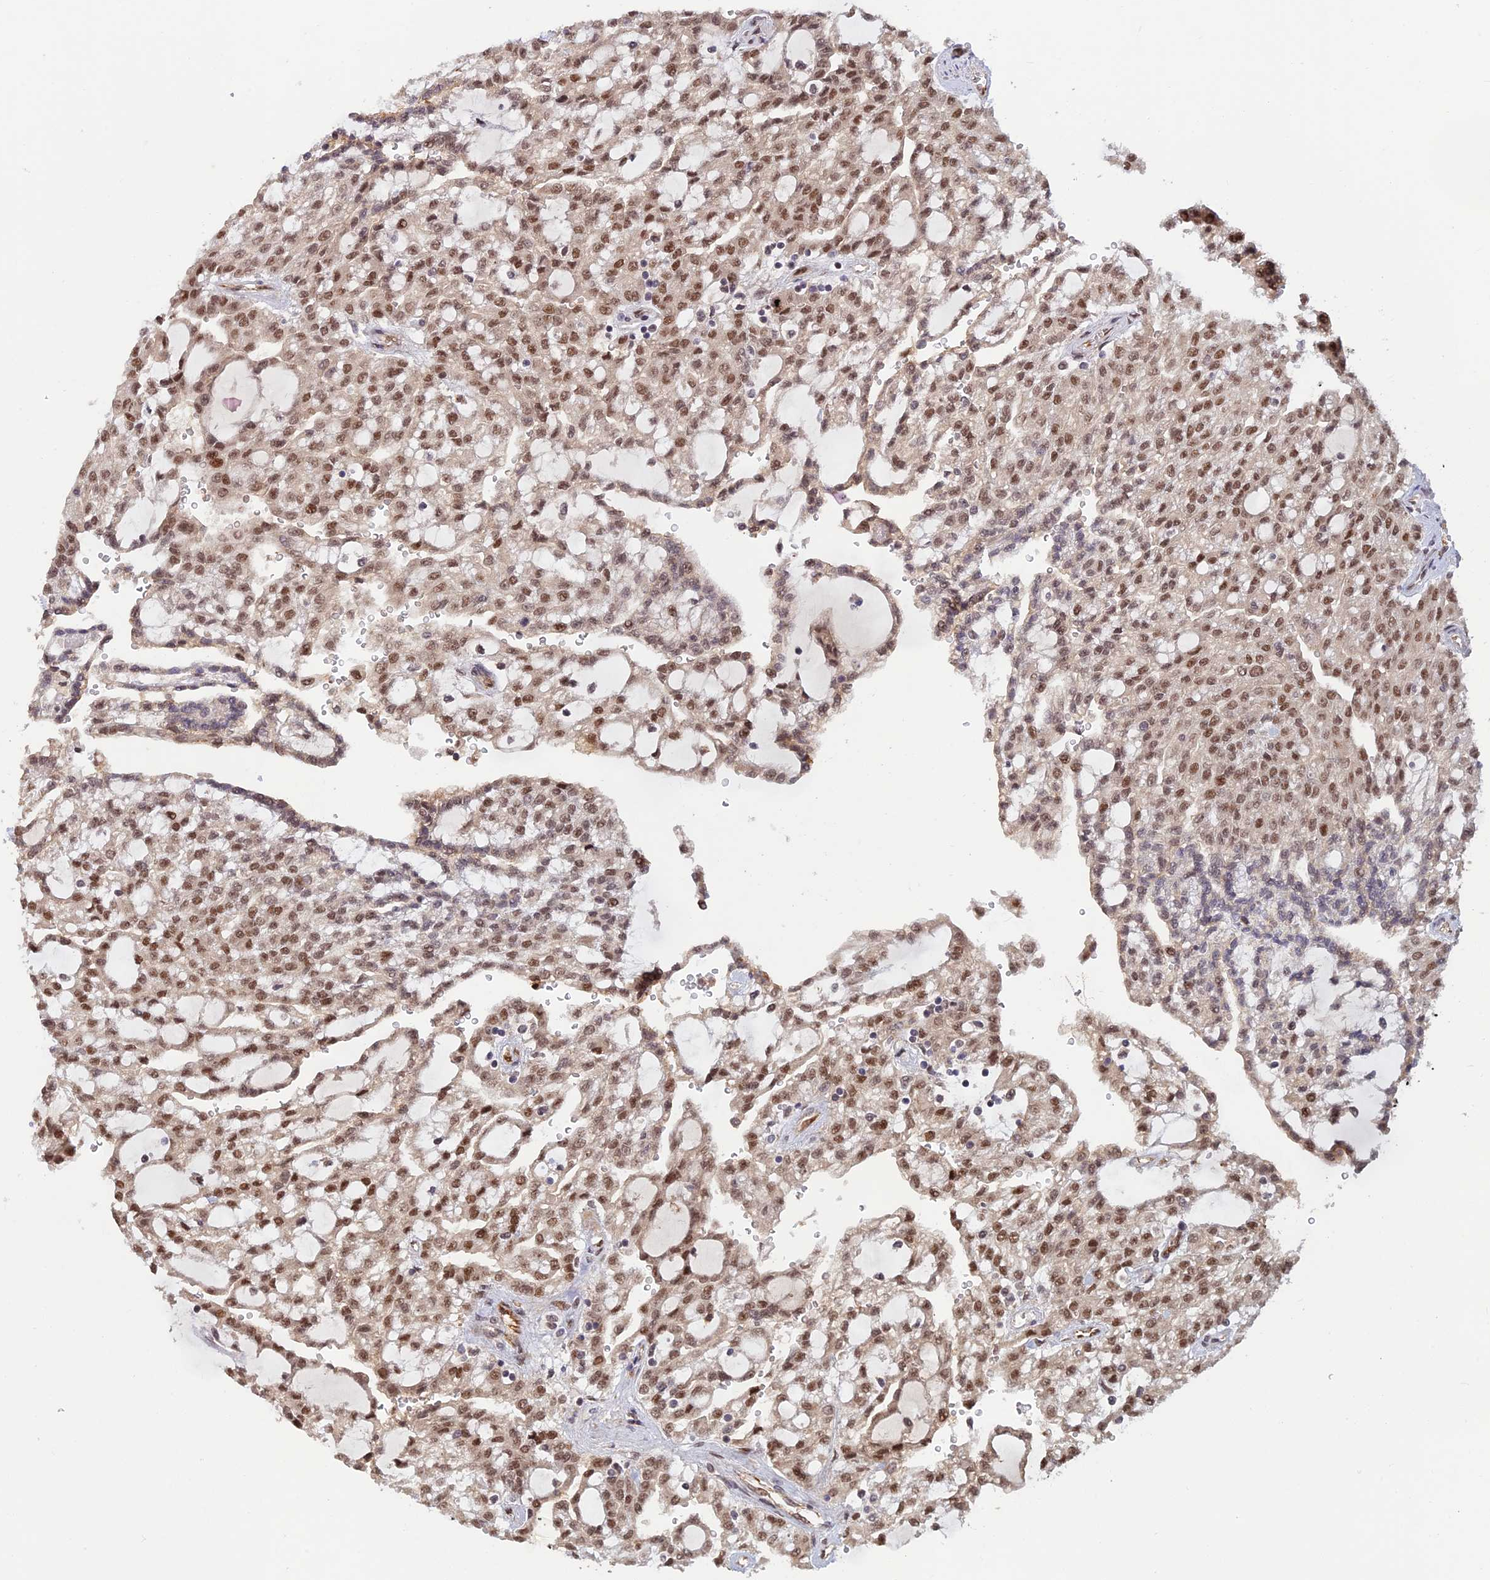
{"staining": {"intensity": "moderate", "quantity": ">75%", "location": "nuclear"}, "tissue": "renal cancer", "cell_type": "Tumor cells", "image_type": "cancer", "snomed": [{"axis": "morphology", "description": "Adenocarcinoma, NOS"}, {"axis": "topography", "description": "Kidney"}], "caption": "This image shows immunohistochemistry (IHC) staining of human adenocarcinoma (renal), with medium moderate nuclear expression in approximately >75% of tumor cells.", "gene": "ZNF565", "patient": {"sex": "male", "age": 63}}